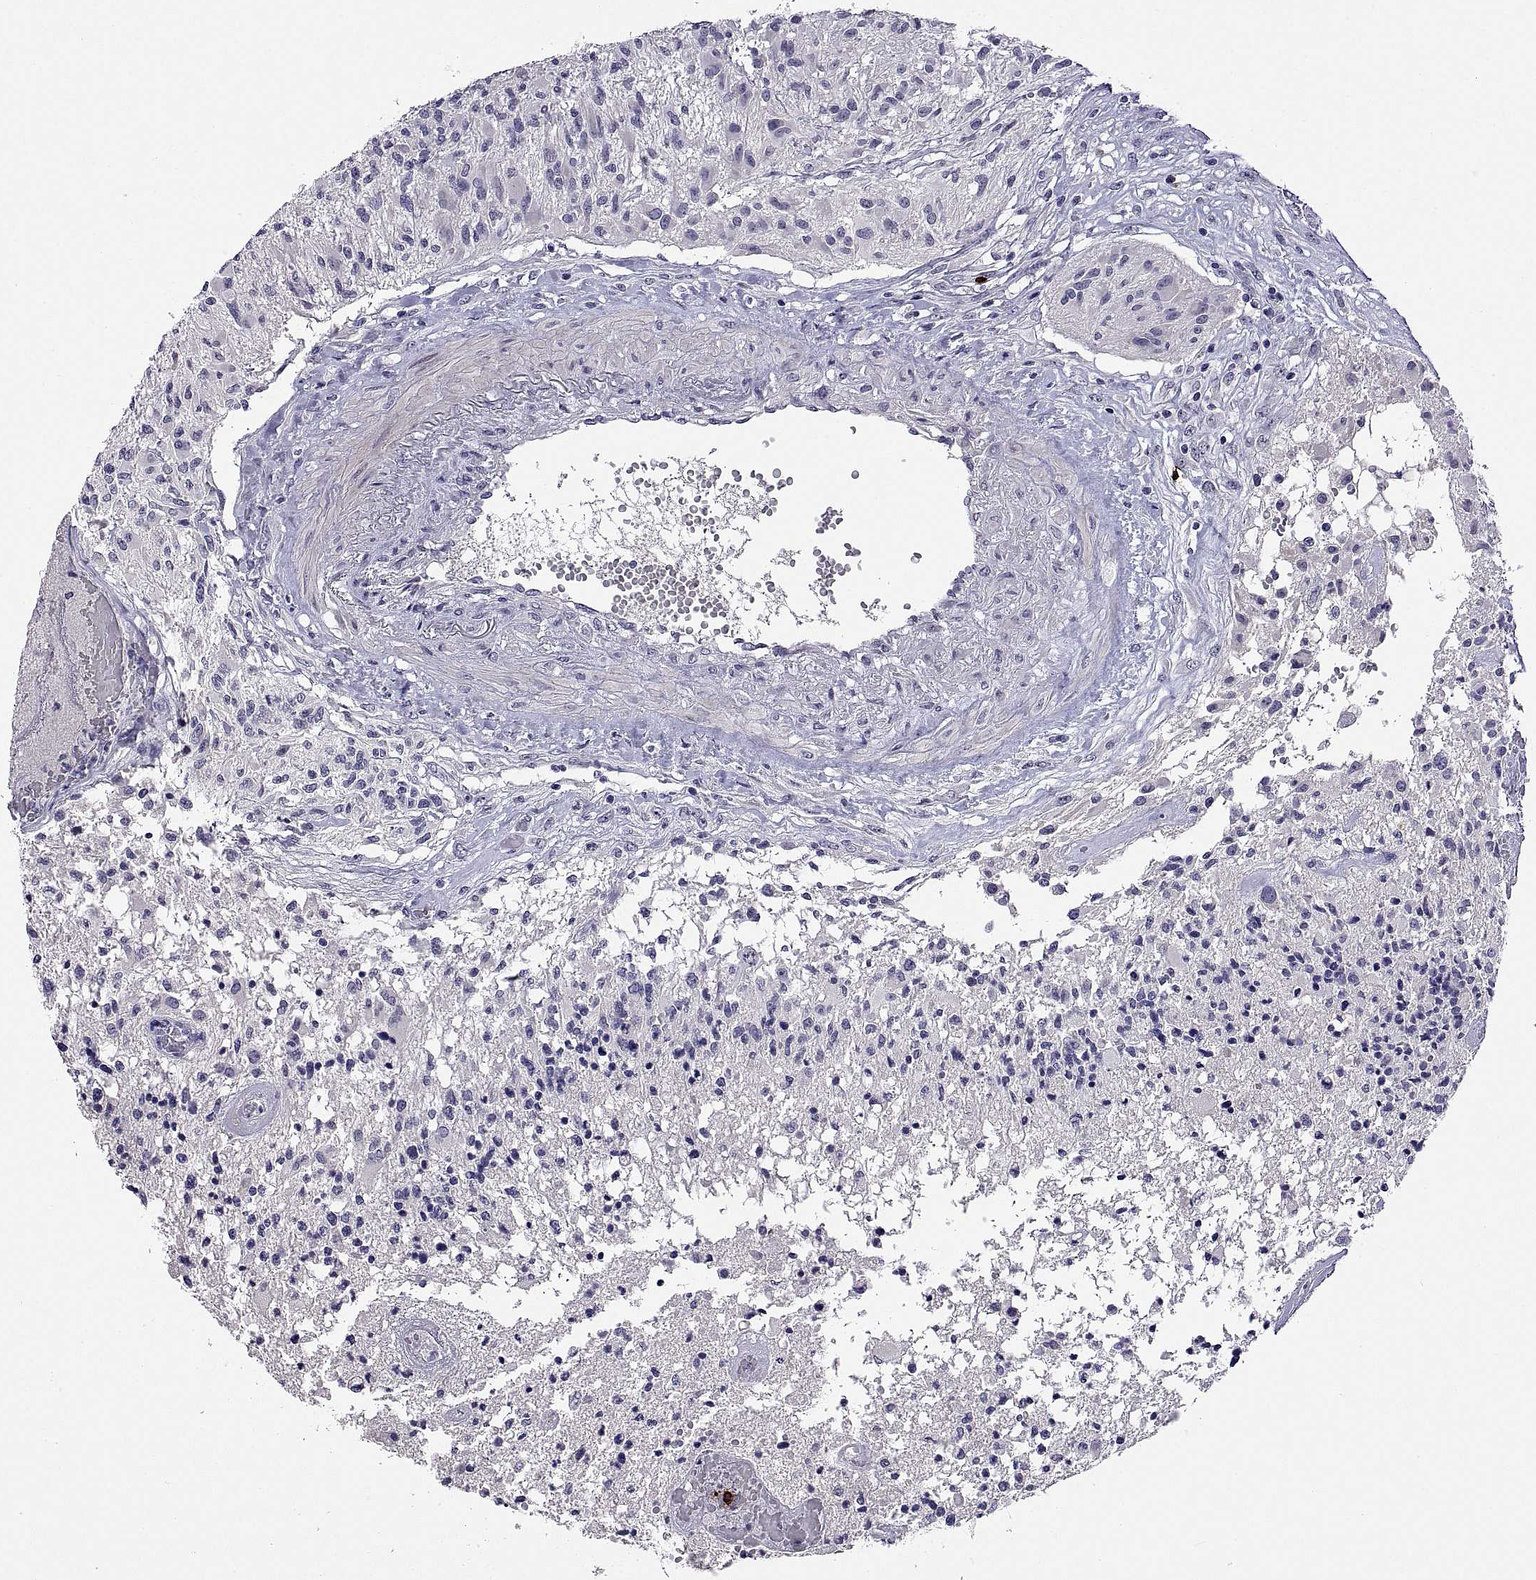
{"staining": {"intensity": "negative", "quantity": "none", "location": "none"}, "tissue": "glioma", "cell_type": "Tumor cells", "image_type": "cancer", "snomed": [{"axis": "morphology", "description": "Glioma, malignant, High grade"}, {"axis": "topography", "description": "Brain"}], "caption": "This is an IHC photomicrograph of high-grade glioma (malignant). There is no expression in tumor cells.", "gene": "MS4A1", "patient": {"sex": "female", "age": 63}}